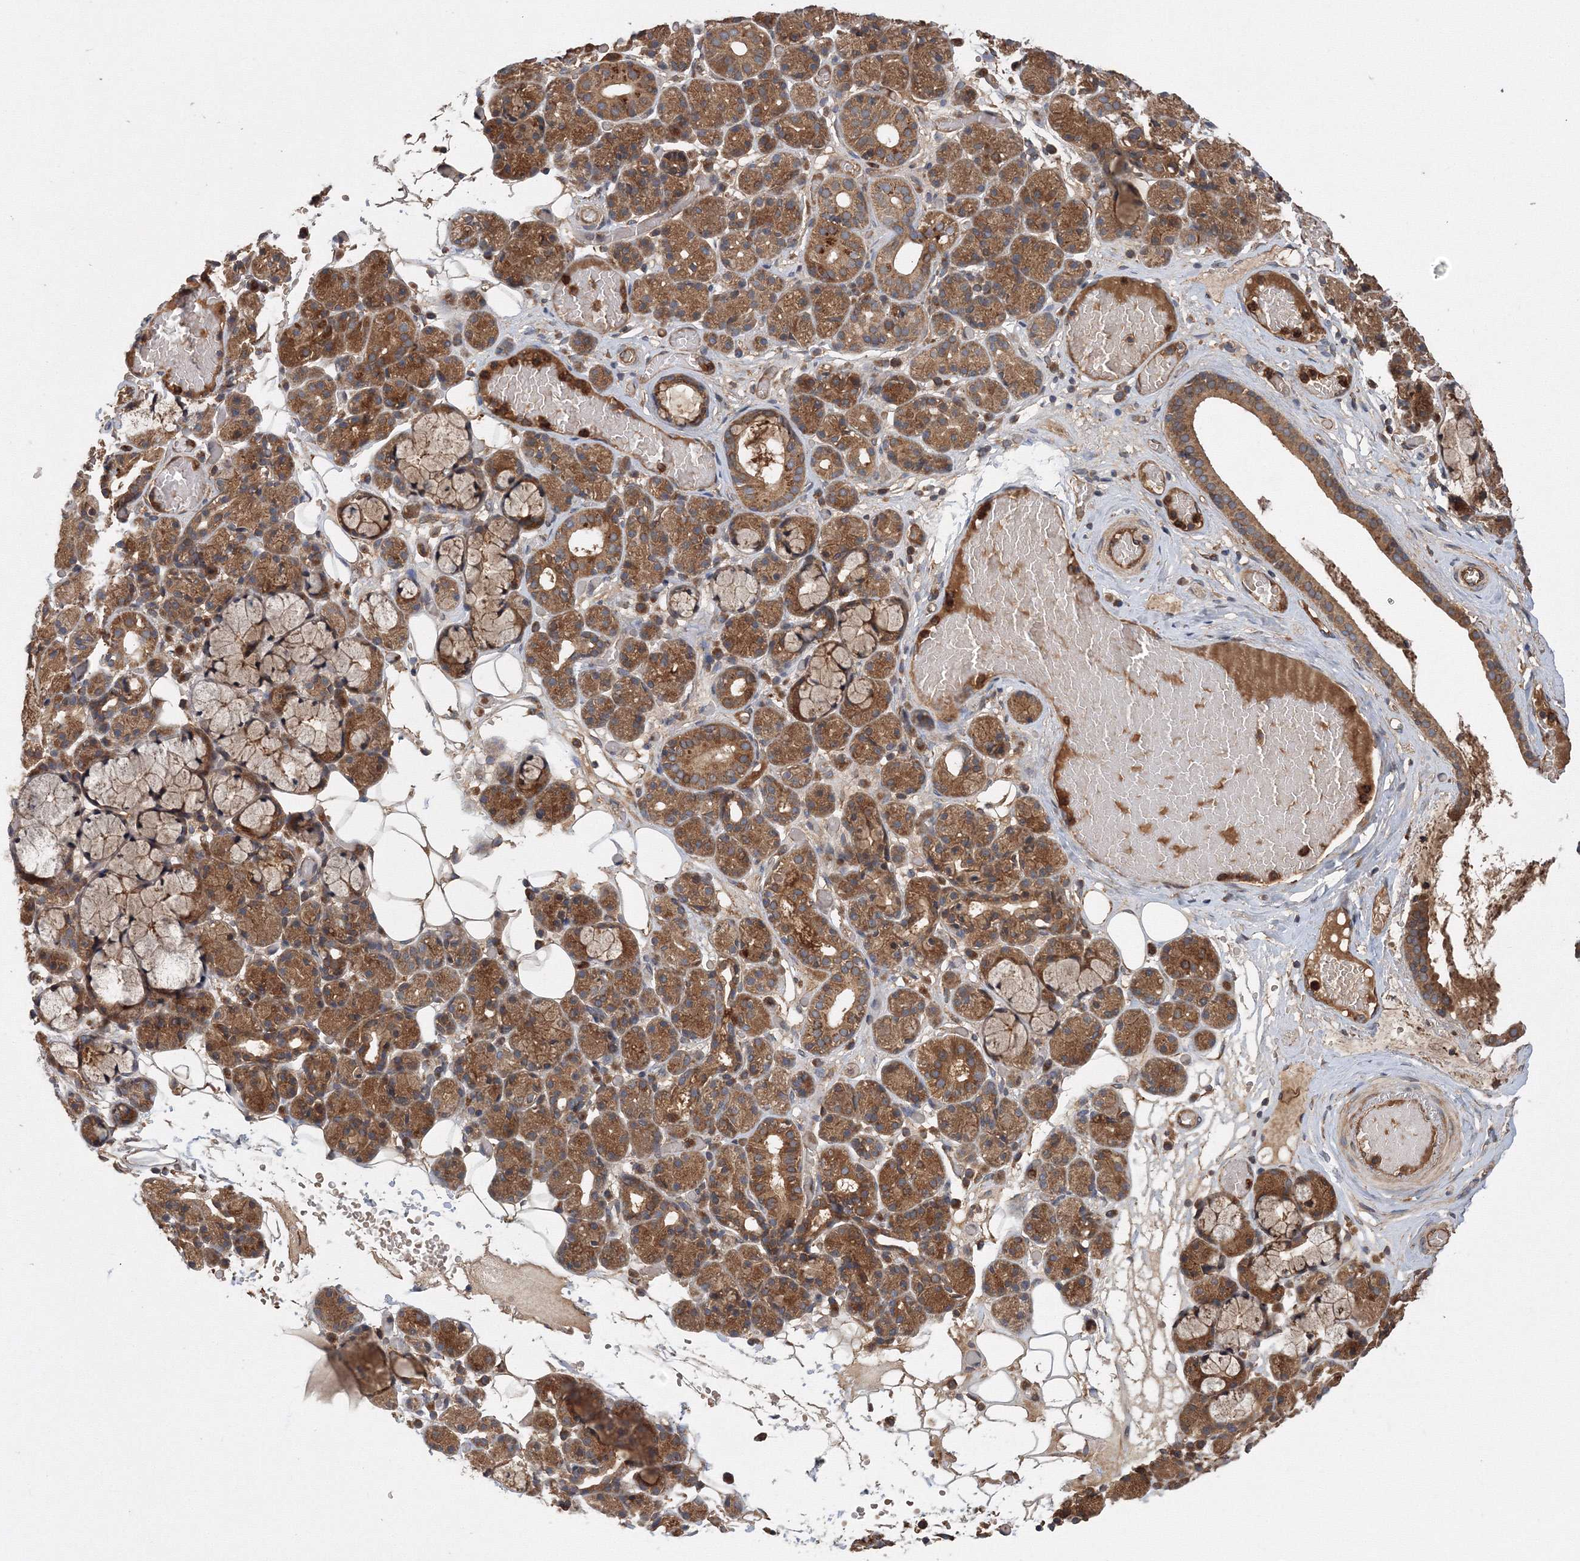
{"staining": {"intensity": "moderate", "quantity": "25%-75%", "location": "cytoplasmic/membranous"}, "tissue": "salivary gland", "cell_type": "Glandular cells", "image_type": "normal", "snomed": [{"axis": "morphology", "description": "Normal tissue, NOS"}, {"axis": "topography", "description": "Salivary gland"}], "caption": "Immunohistochemistry of benign human salivary gland exhibits medium levels of moderate cytoplasmic/membranous positivity in about 25%-75% of glandular cells. Nuclei are stained in blue.", "gene": "ATG3", "patient": {"sex": "male", "age": 63}}